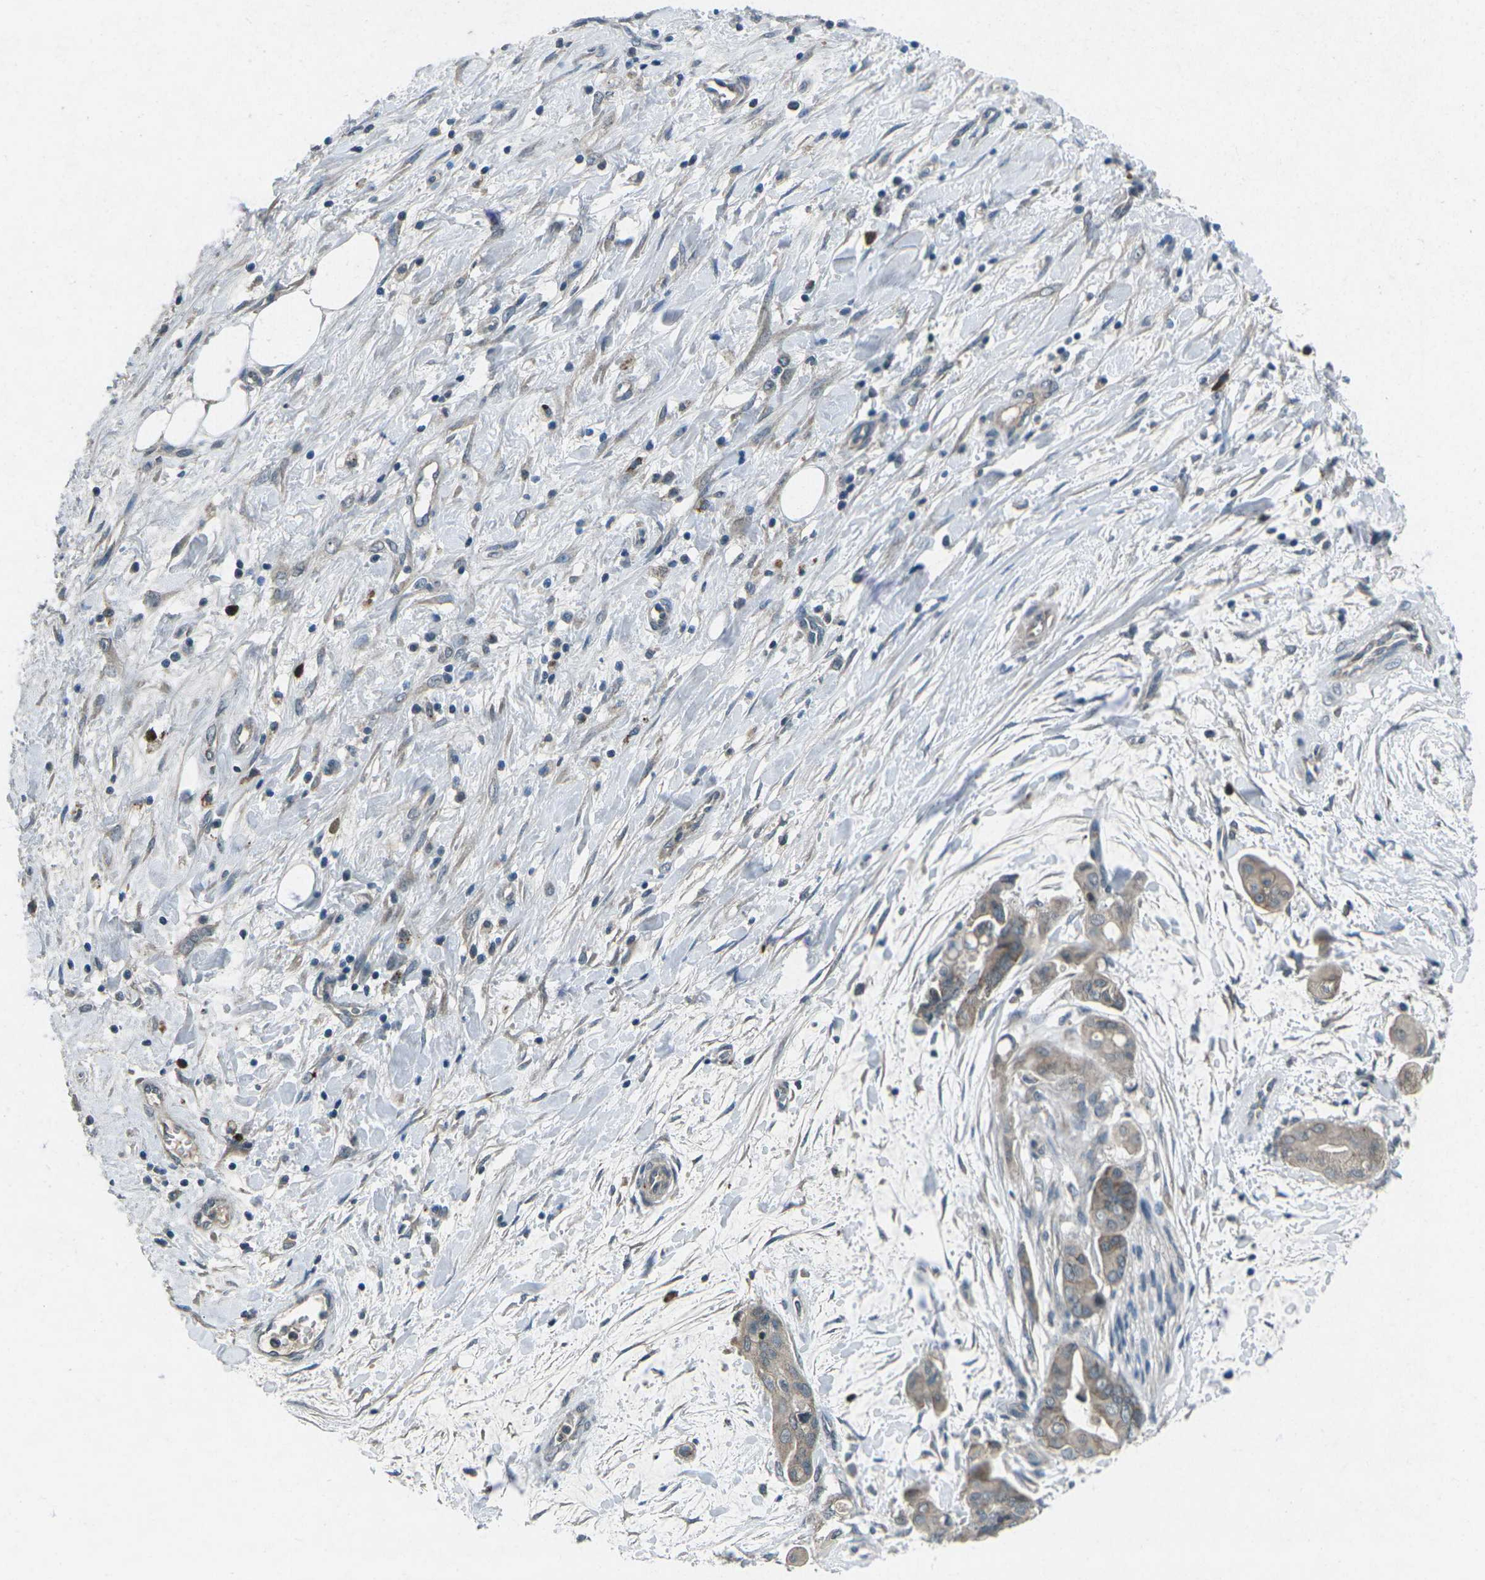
{"staining": {"intensity": "weak", "quantity": ">75%", "location": "cytoplasmic/membranous"}, "tissue": "pancreatic cancer", "cell_type": "Tumor cells", "image_type": "cancer", "snomed": [{"axis": "morphology", "description": "Adenocarcinoma, NOS"}, {"axis": "topography", "description": "Pancreas"}], "caption": "Immunohistochemical staining of adenocarcinoma (pancreatic) reveals low levels of weak cytoplasmic/membranous expression in approximately >75% of tumor cells.", "gene": "CDK16", "patient": {"sex": "female", "age": 75}}